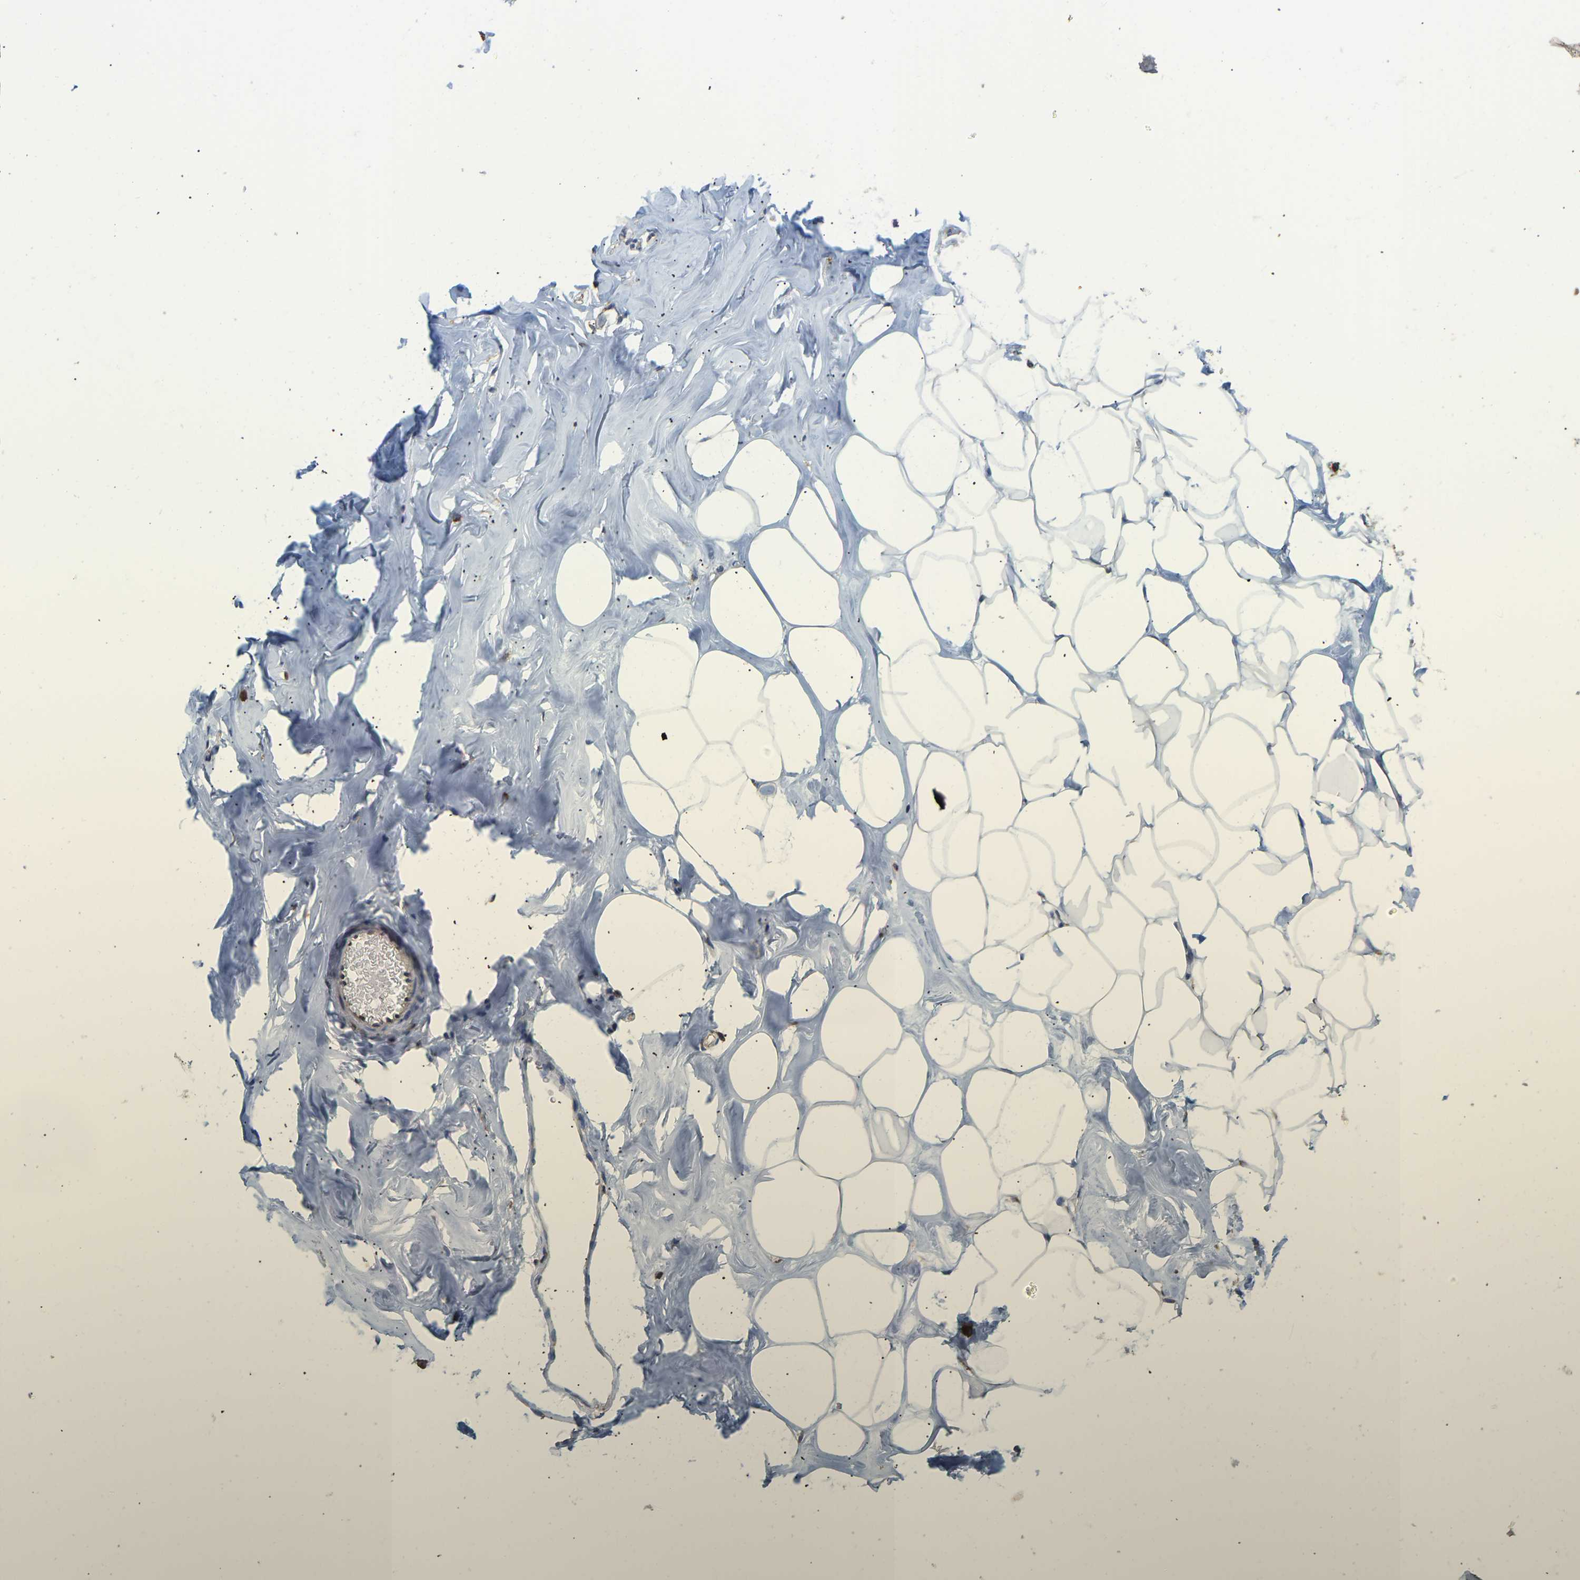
{"staining": {"intensity": "moderate", "quantity": "<25%", "location": "cytoplasmic/membranous"}, "tissue": "adipose tissue", "cell_type": "Adipocytes", "image_type": "normal", "snomed": [{"axis": "morphology", "description": "Normal tissue, NOS"}, {"axis": "morphology", "description": "Fibrosis, NOS"}, {"axis": "topography", "description": "Breast"}, {"axis": "topography", "description": "Adipose tissue"}], "caption": "A high-resolution micrograph shows immunohistochemistry (IHC) staining of normal adipose tissue, which shows moderate cytoplasmic/membranous expression in approximately <25% of adipocytes. The staining was performed using DAB to visualize the protein expression in brown, while the nuclei were stained in blue with hematoxylin (Magnification: 20x).", "gene": "RPS6KB2", "patient": {"sex": "female", "age": 39}}